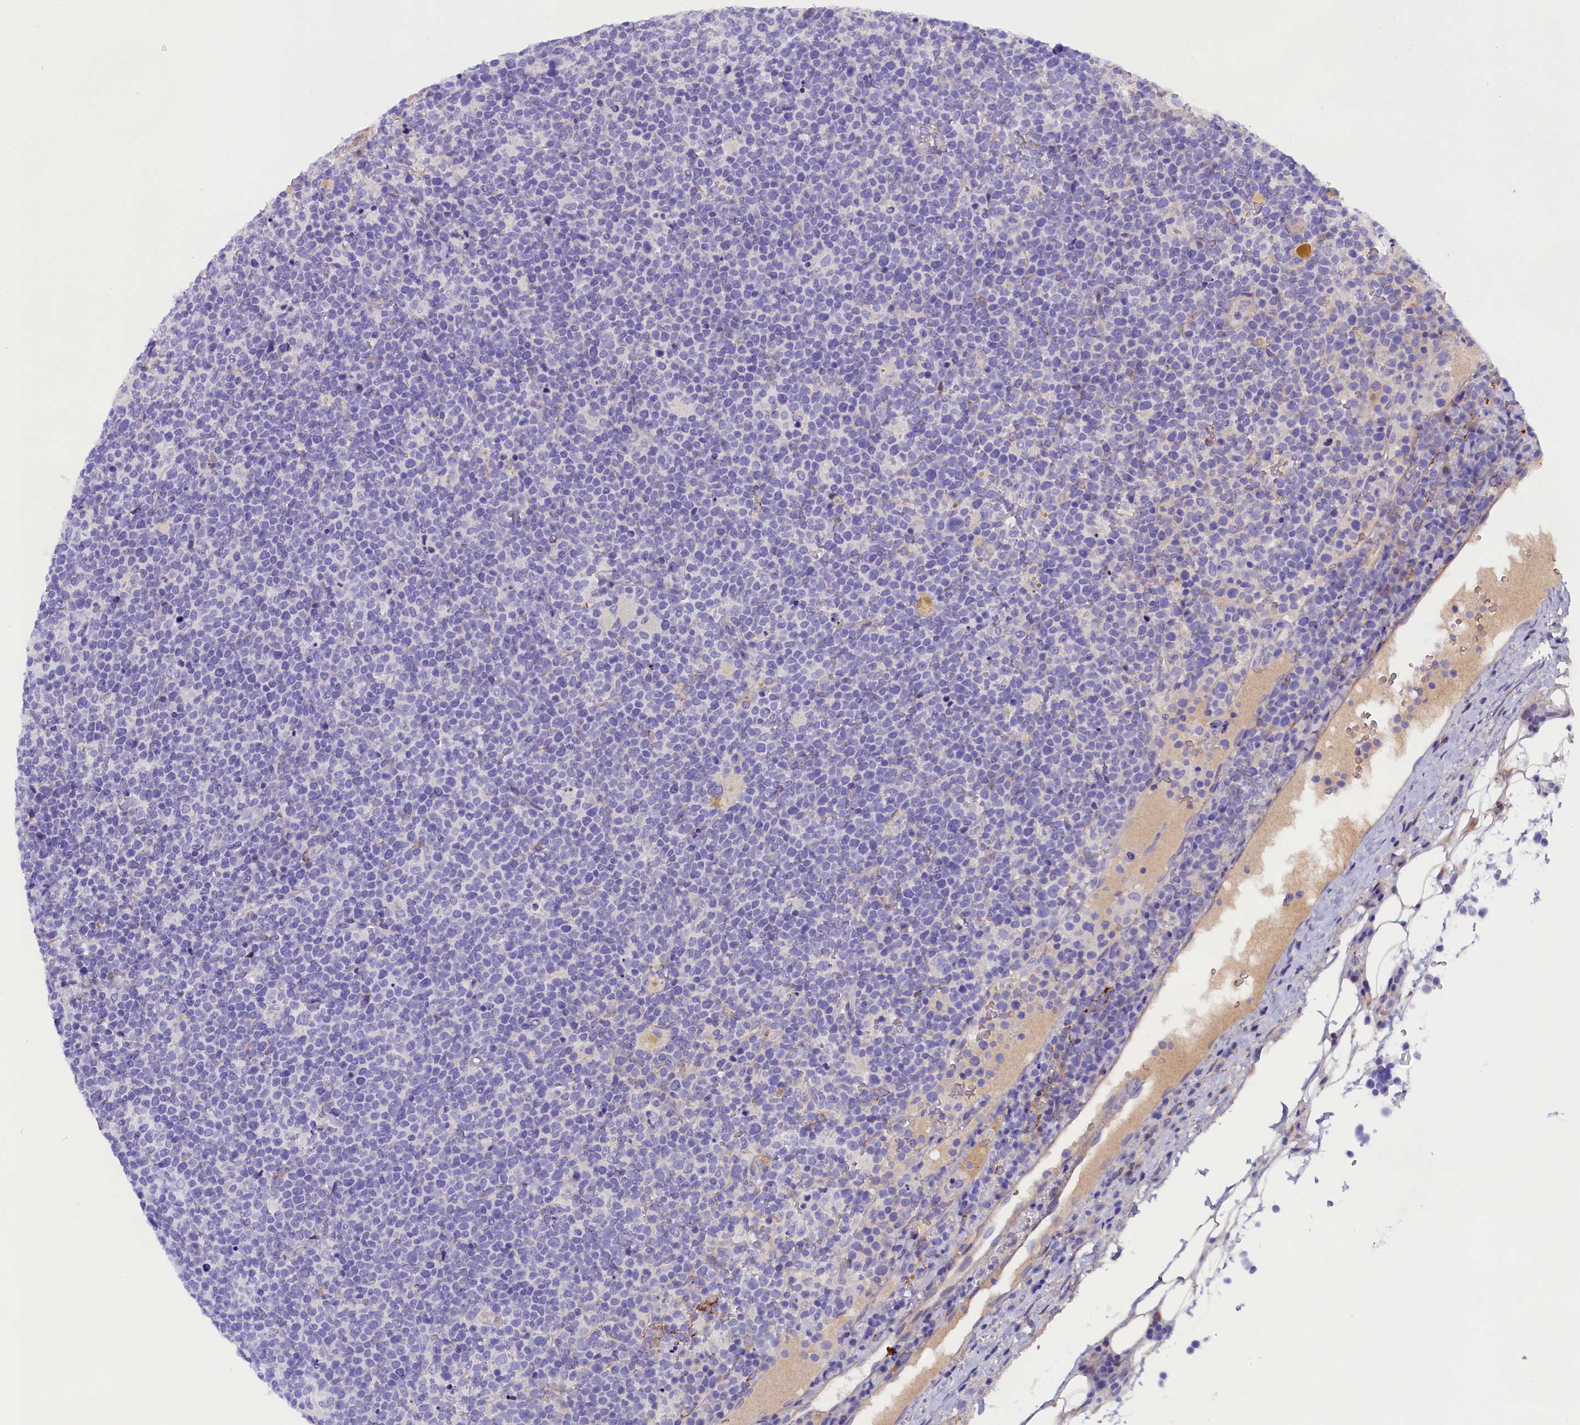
{"staining": {"intensity": "negative", "quantity": "none", "location": "none"}, "tissue": "lymphoma", "cell_type": "Tumor cells", "image_type": "cancer", "snomed": [{"axis": "morphology", "description": "Malignant lymphoma, non-Hodgkin's type, High grade"}, {"axis": "topography", "description": "Lymph node"}], "caption": "Immunohistochemistry (IHC) photomicrograph of lymphoma stained for a protein (brown), which shows no expression in tumor cells.", "gene": "SOD3", "patient": {"sex": "male", "age": 61}}